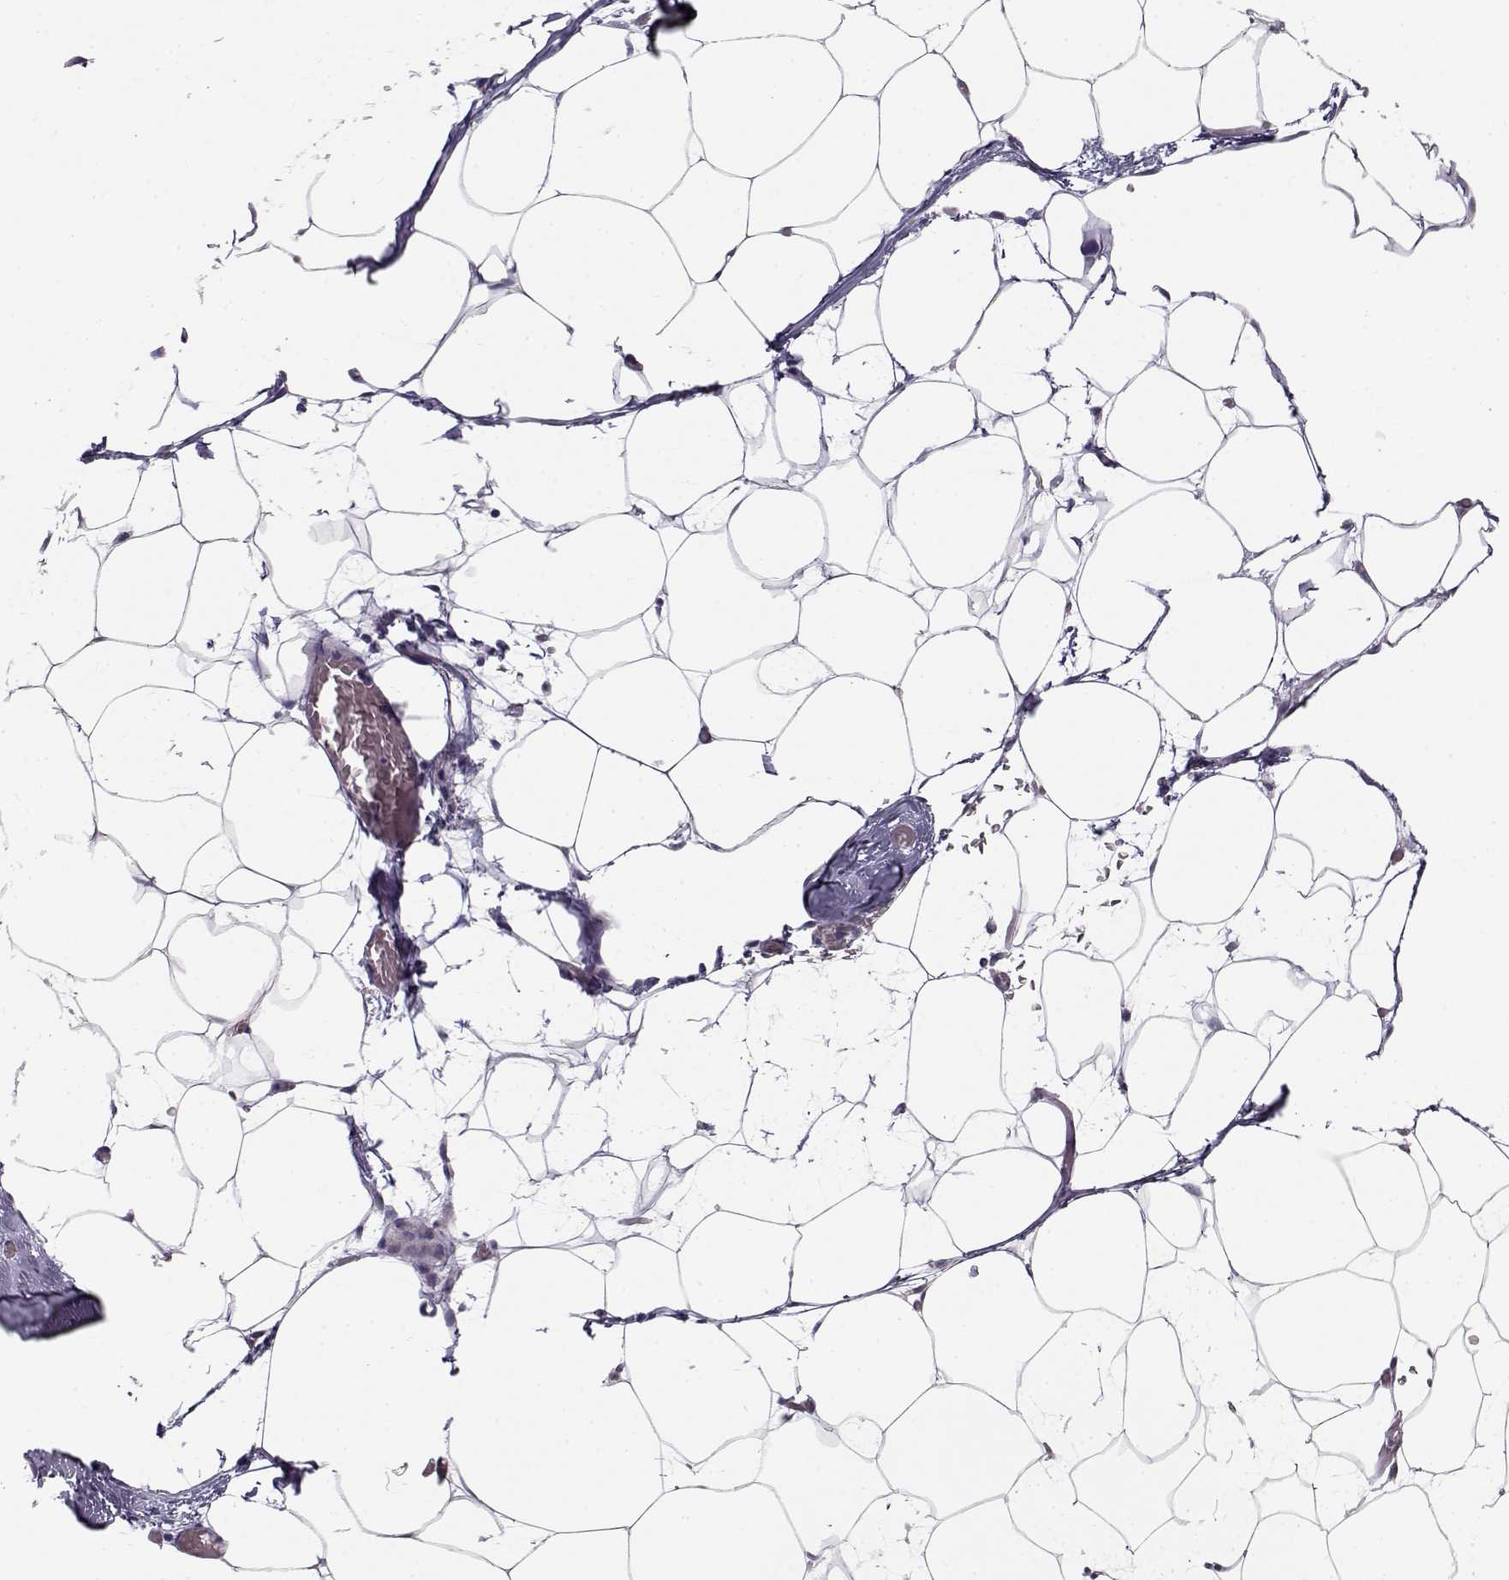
{"staining": {"intensity": "negative", "quantity": "none", "location": "none"}, "tissue": "adipose tissue", "cell_type": "Adipocytes", "image_type": "normal", "snomed": [{"axis": "morphology", "description": "Normal tissue, NOS"}, {"axis": "topography", "description": "Adipose tissue"}], "caption": "This is an IHC micrograph of normal human adipose tissue. There is no staining in adipocytes.", "gene": "SLC4A5", "patient": {"sex": "male", "age": 57}}